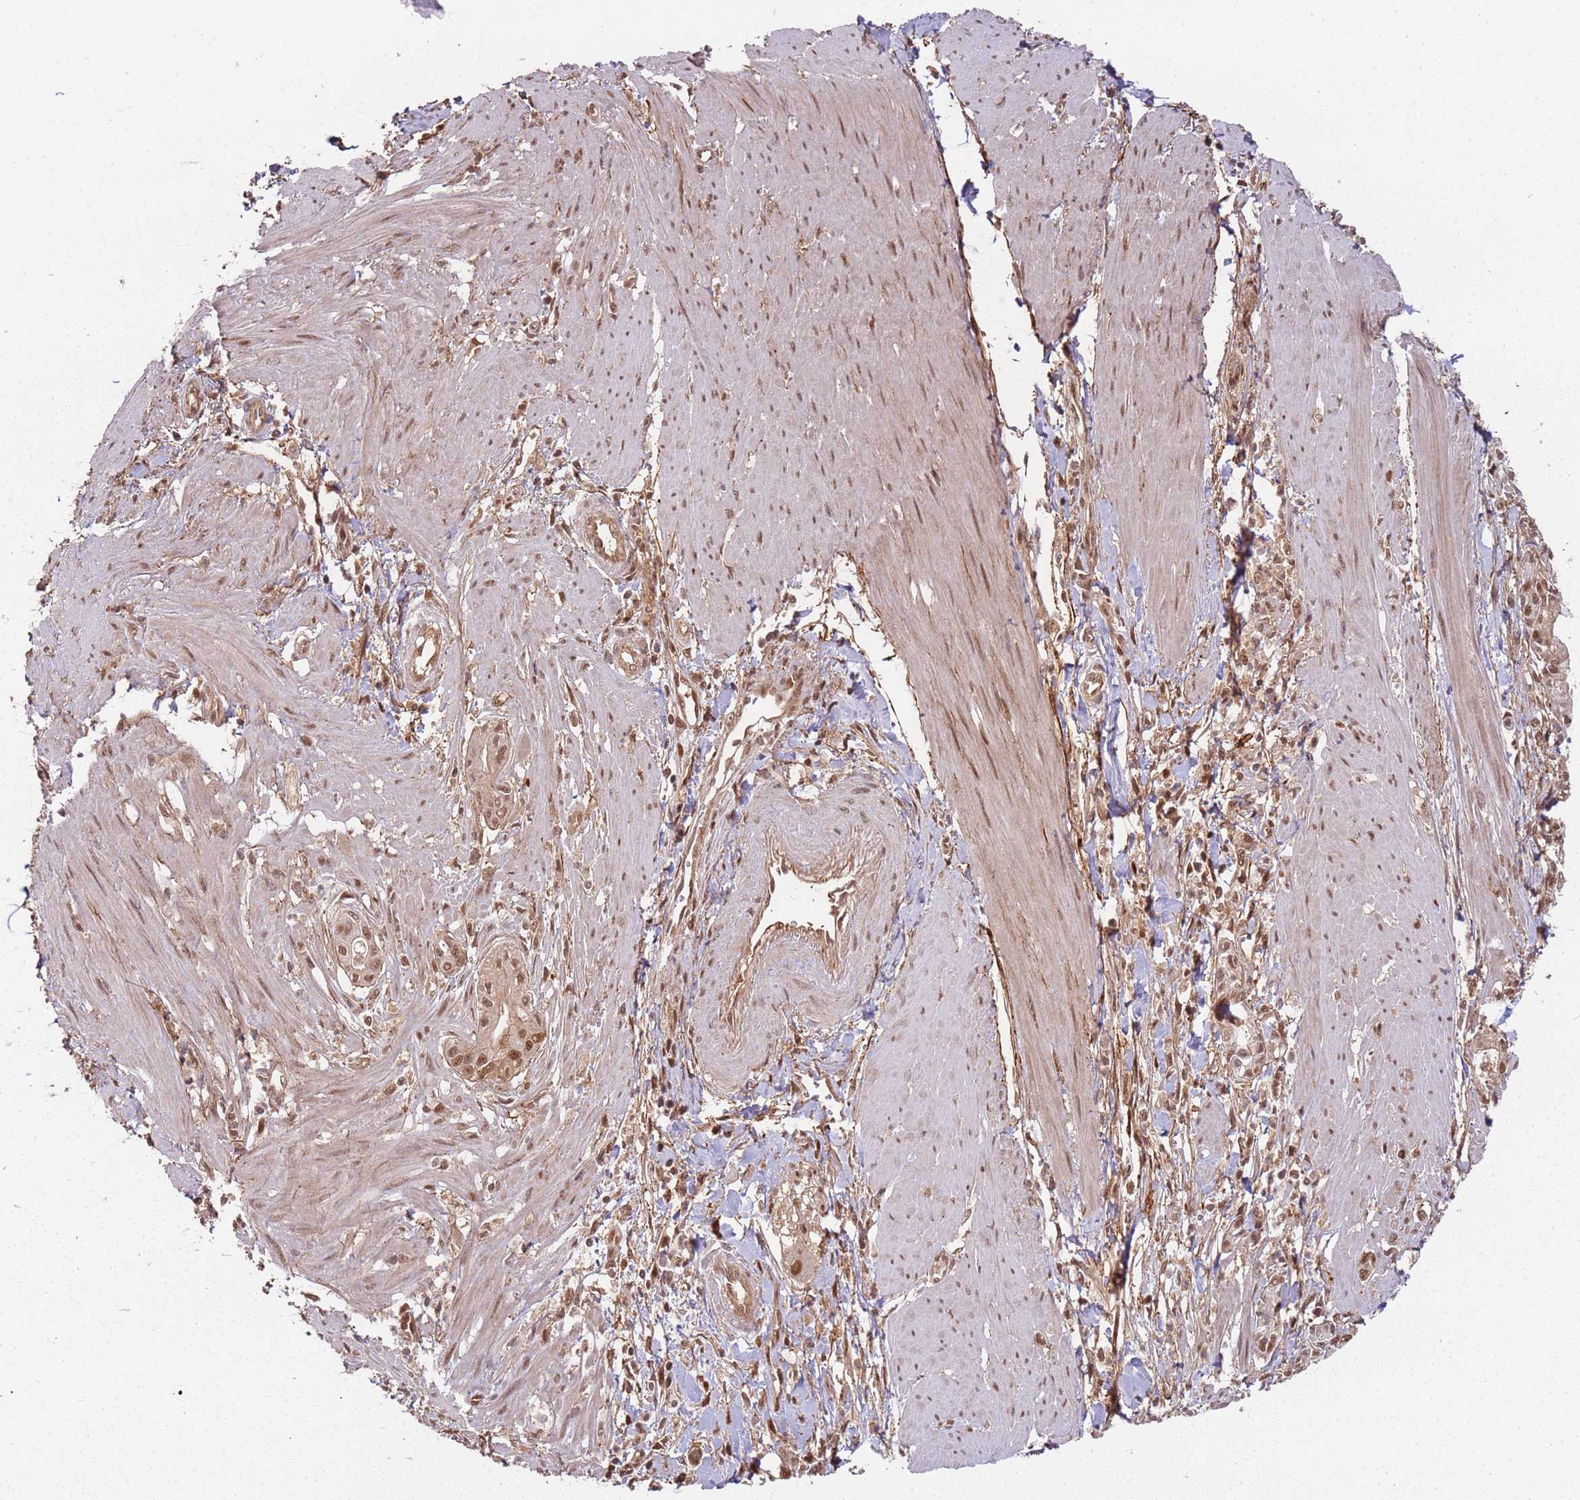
{"staining": {"intensity": "moderate", "quantity": ">75%", "location": "nuclear"}, "tissue": "pancreatic cancer", "cell_type": "Tumor cells", "image_type": "cancer", "snomed": [{"axis": "morphology", "description": "Adenocarcinoma, NOS"}, {"axis": "topography", "description": "Pancreas"}], "caption": "Approximately >75% of tumor cells in pancreatic adenocarcinoma show moderate nuclear protein staining as visualized by brown immunohistochemical staining.", "gene": "PGLS", "patient": {"sex": "male", "age": 78}}